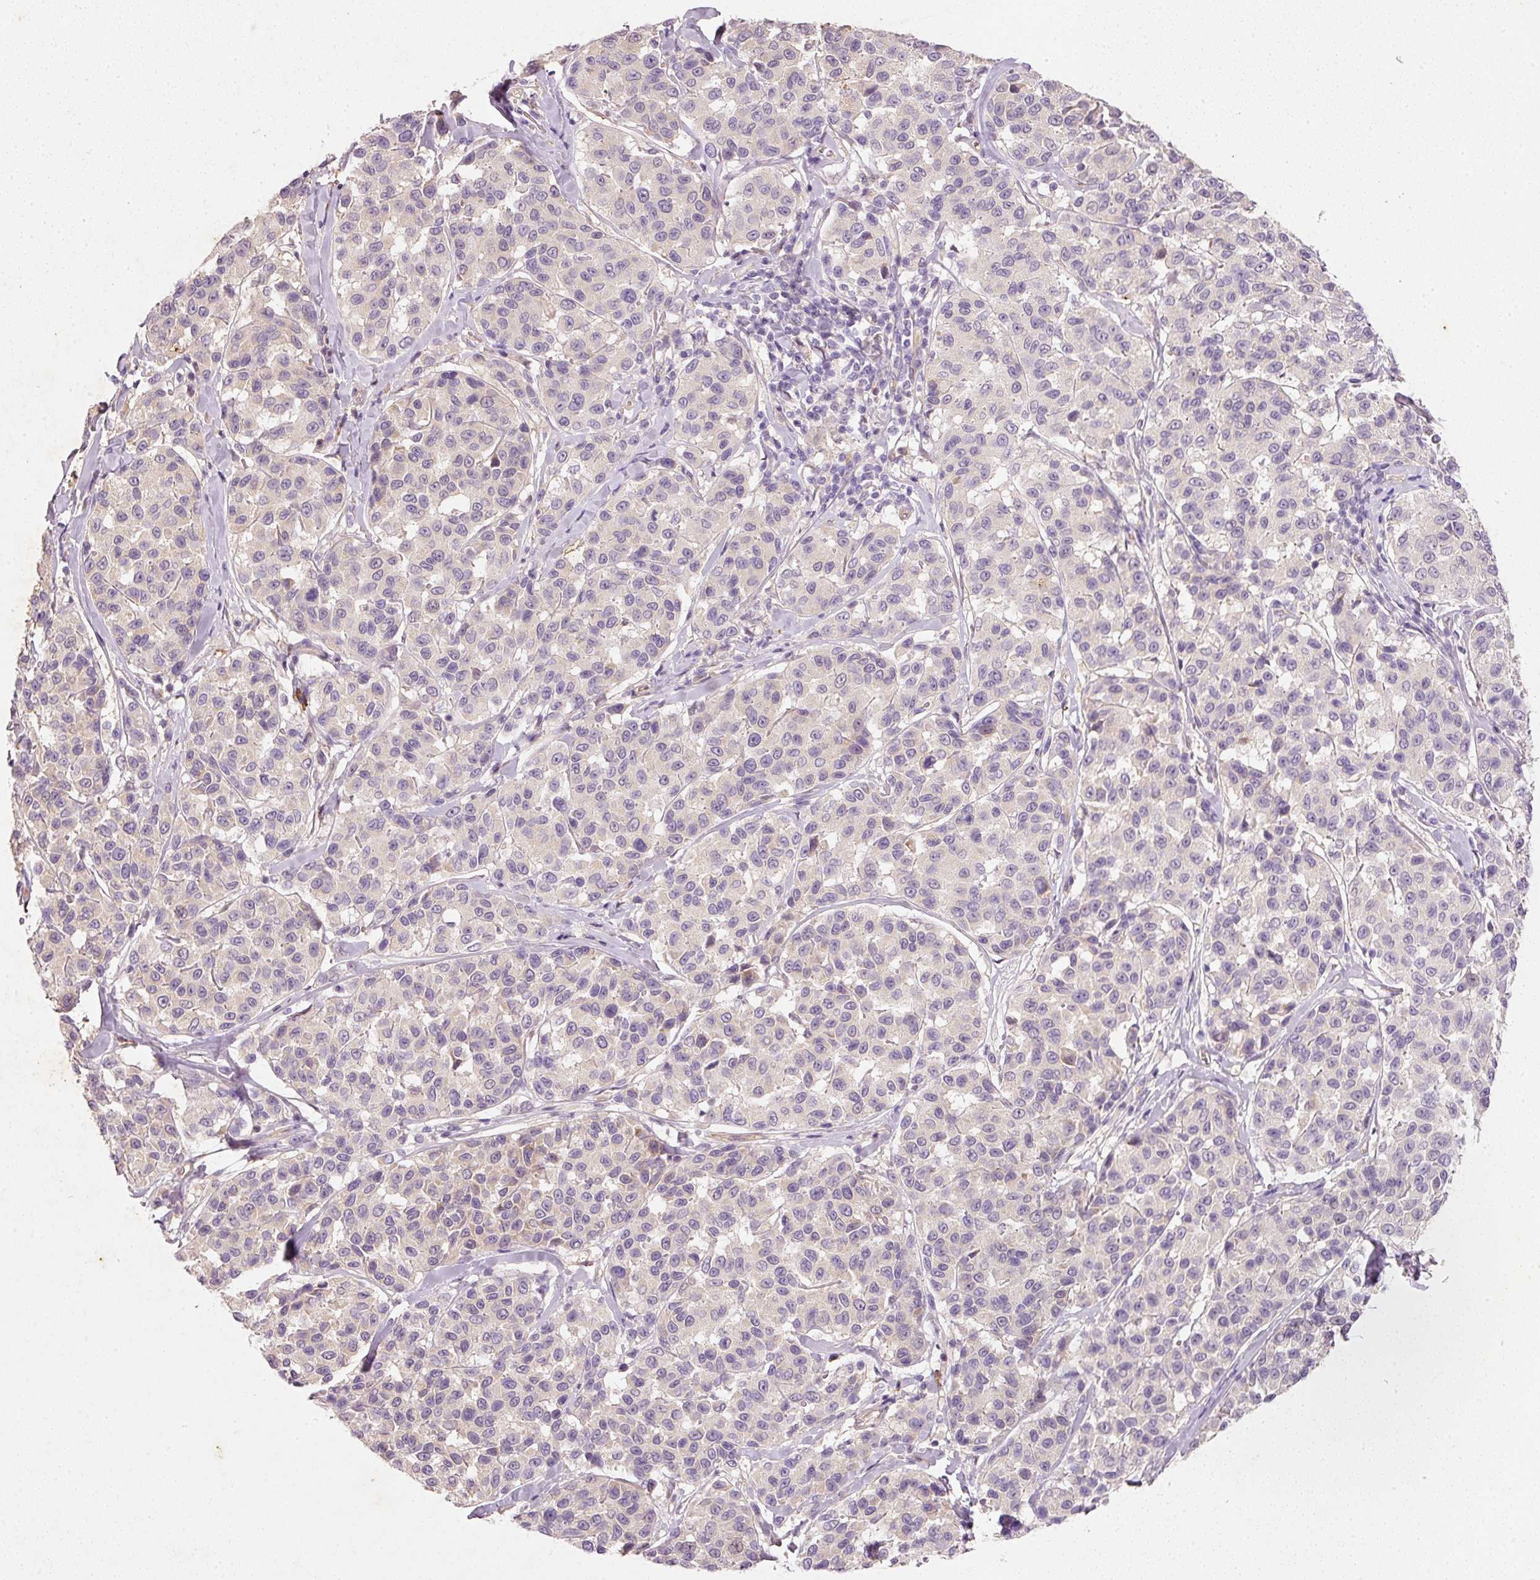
{"staining": {"intensity": "negative", "quantity": "none", "location": "none"}, "tissue": "melanoma", "cell_type": "Tumor cells", "image_type": "cancer", "snomed": [{"axis": "morphology", "description": "Malignant melanoma, NOS"}, {"axis": "topography", "description": "Skin"}], "caption": "There is no significant positivity in tumor cells of malignant melanoma.", "gene": "RGL2", "patient": {"sex": "female", "age": 66}}